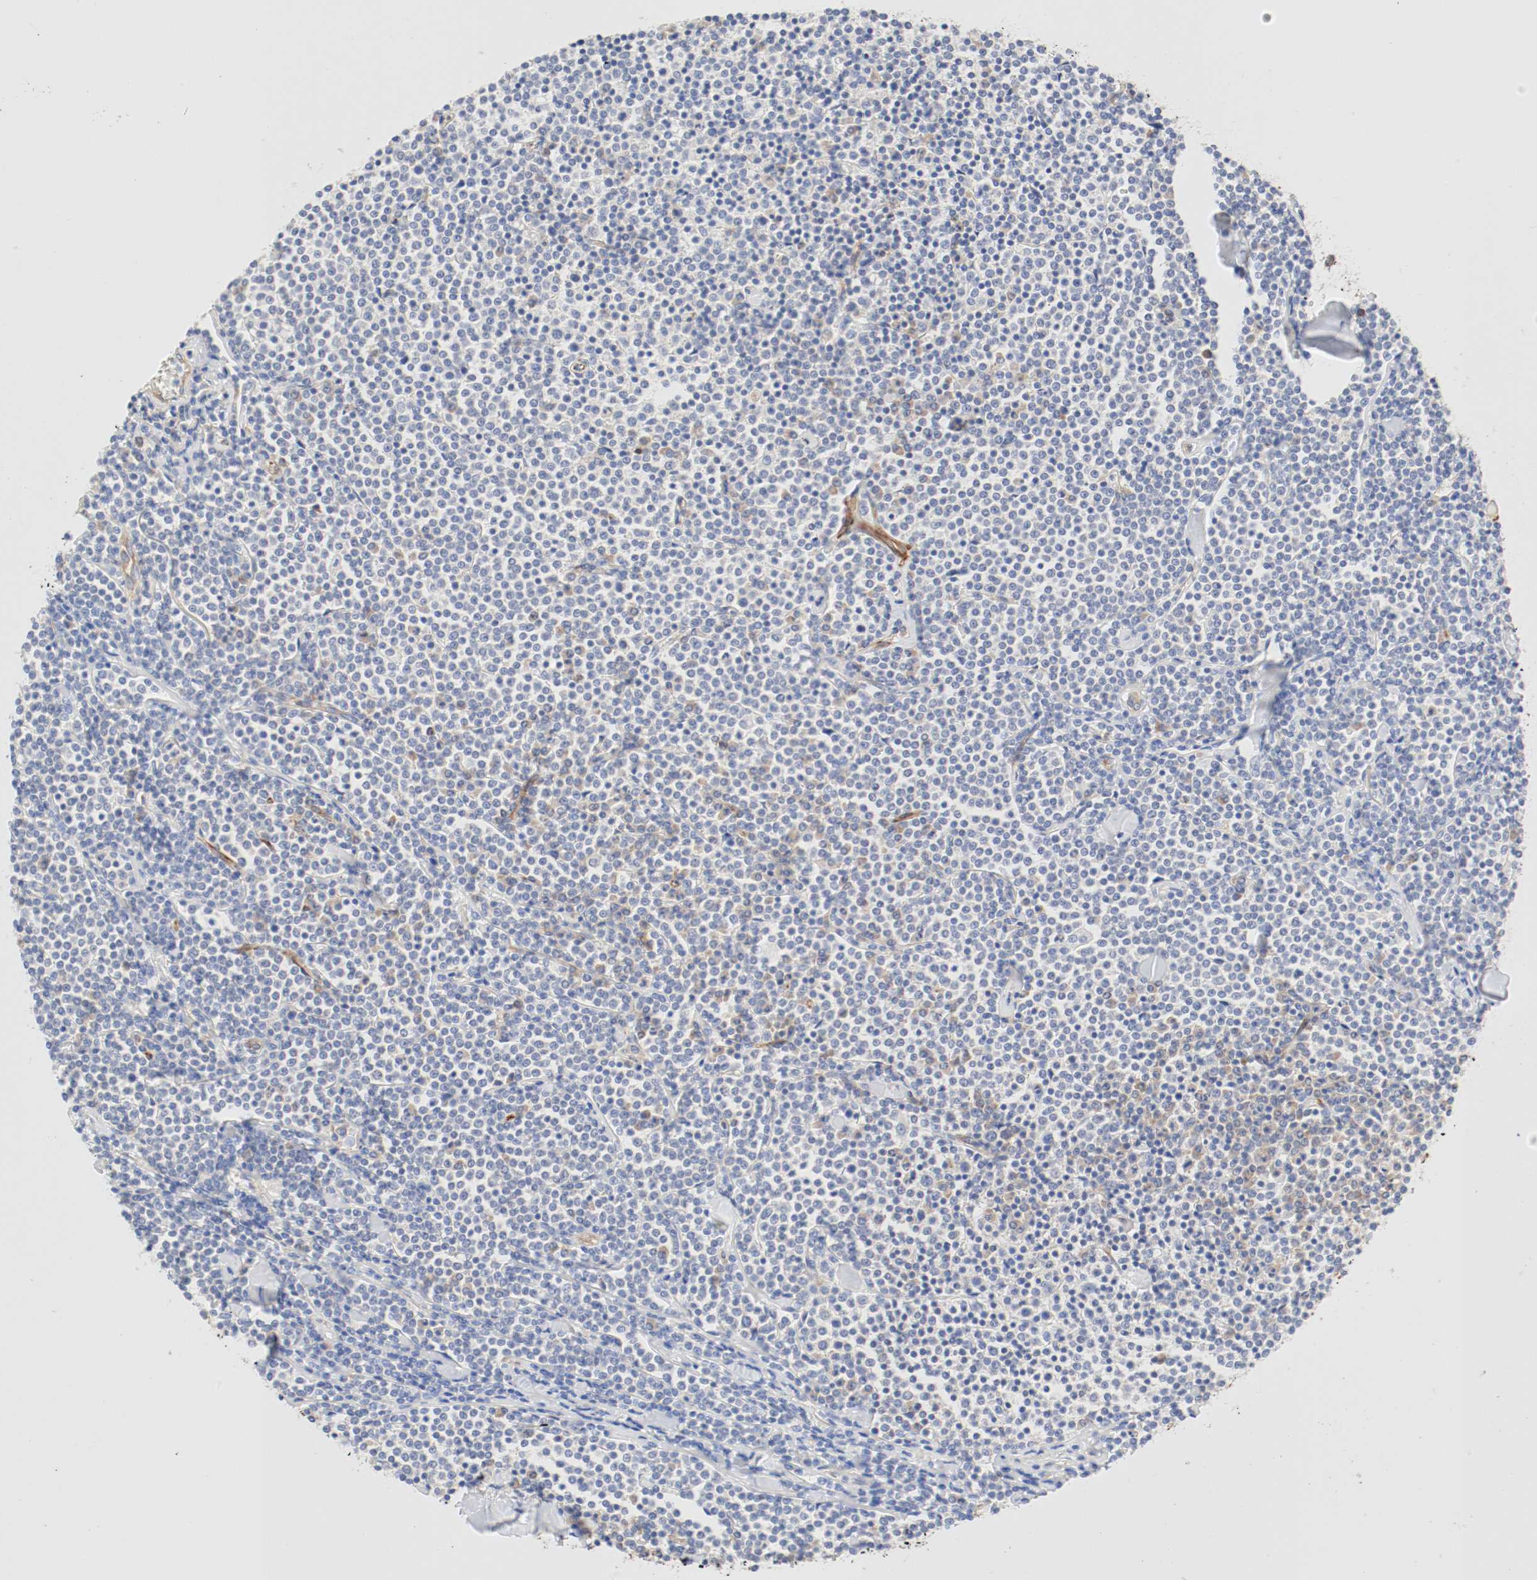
{"staining": {"intensity": "moderate", "quantity": "<25%", "location": "cytoplasmic/membranous"}, "tissue": "lymphoma", "cell_type": "Tumor cells", "image_type": "cancer", "snomed": [{"axis": "morphology", "description": "Malignant lymphoma, non-Hodgkin's type, Low grade"}, {"axis": "topography", "description": "Soft tissue"}], "caption": "Immunohistochemistry (IHC) staining of low-grade malignant lymphoma, non-Hodgkin's type, which reveals low levels of moderate cytoplasmic/membranous positivity in about <25% of tumor cells indicating moderate cytoplasmic/membranous protein staining. The staining was performed using DAB (brown) for protein detection and nuclei were counterstained in hematoxylin (blue).", "gene": "GIT1", "patient": {"sex": "male", "age": 92}}